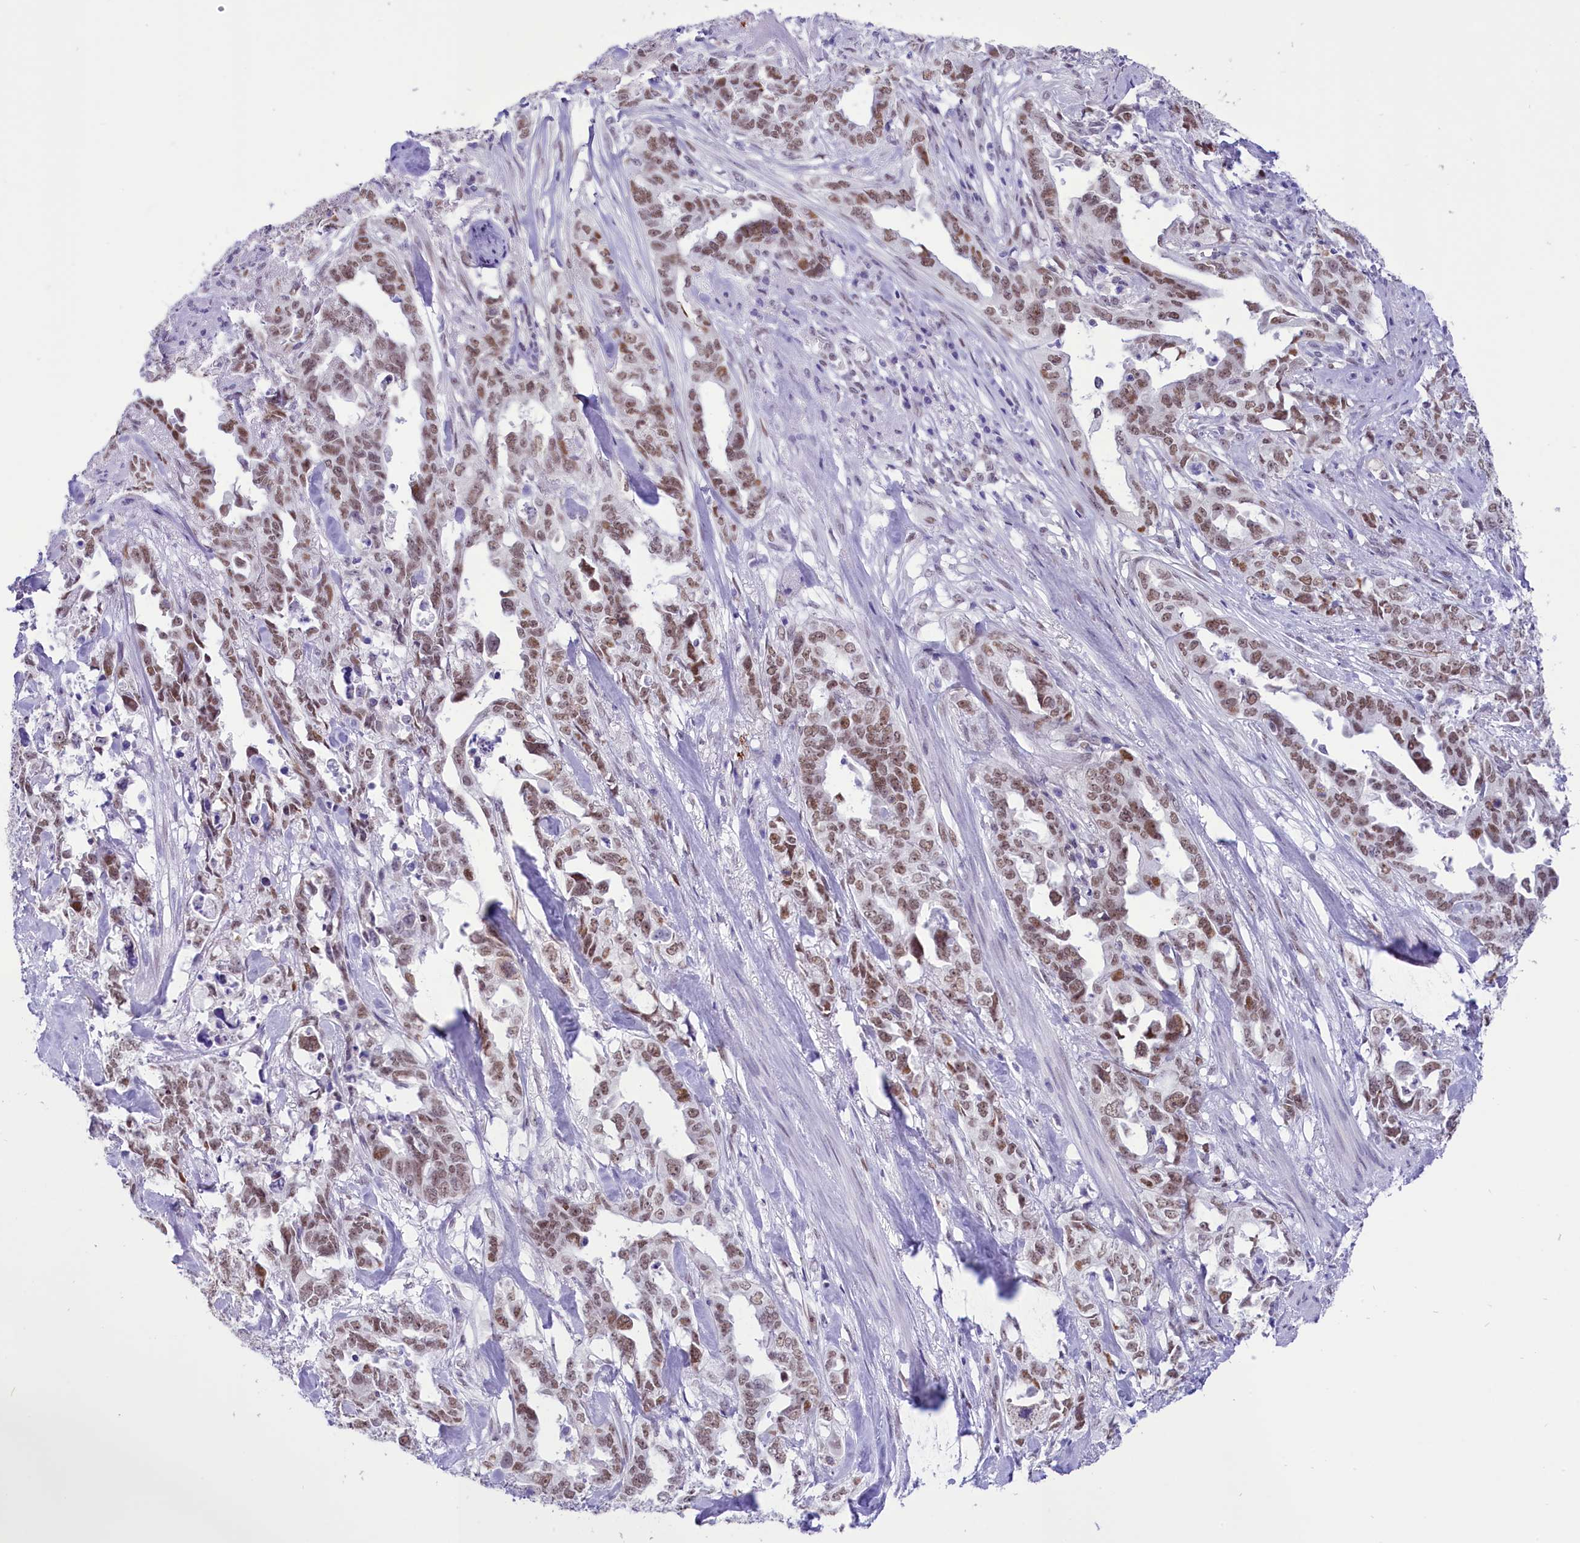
{"staining": {"intensity": "moderate", "quantity": ">75%", "location": "nuclear"}, "tissue": "endometrial cancer", "cell_type": "Tumor cells", "image_type": "cancer", "snomed": [{"axis": "morphology", "description": "Adenocarcinoma, NOS"}, {"axis": "topography", "description": "Endometrium"}], "caption": "Adenocarcinoma (endometrial) stained for a protein (brown) exhibits moderate nuclear positive positivity in approximately >75% of tumor cells.", "gene": "RPS6KB1", "patient": {"sex": "female", "age": 65}}